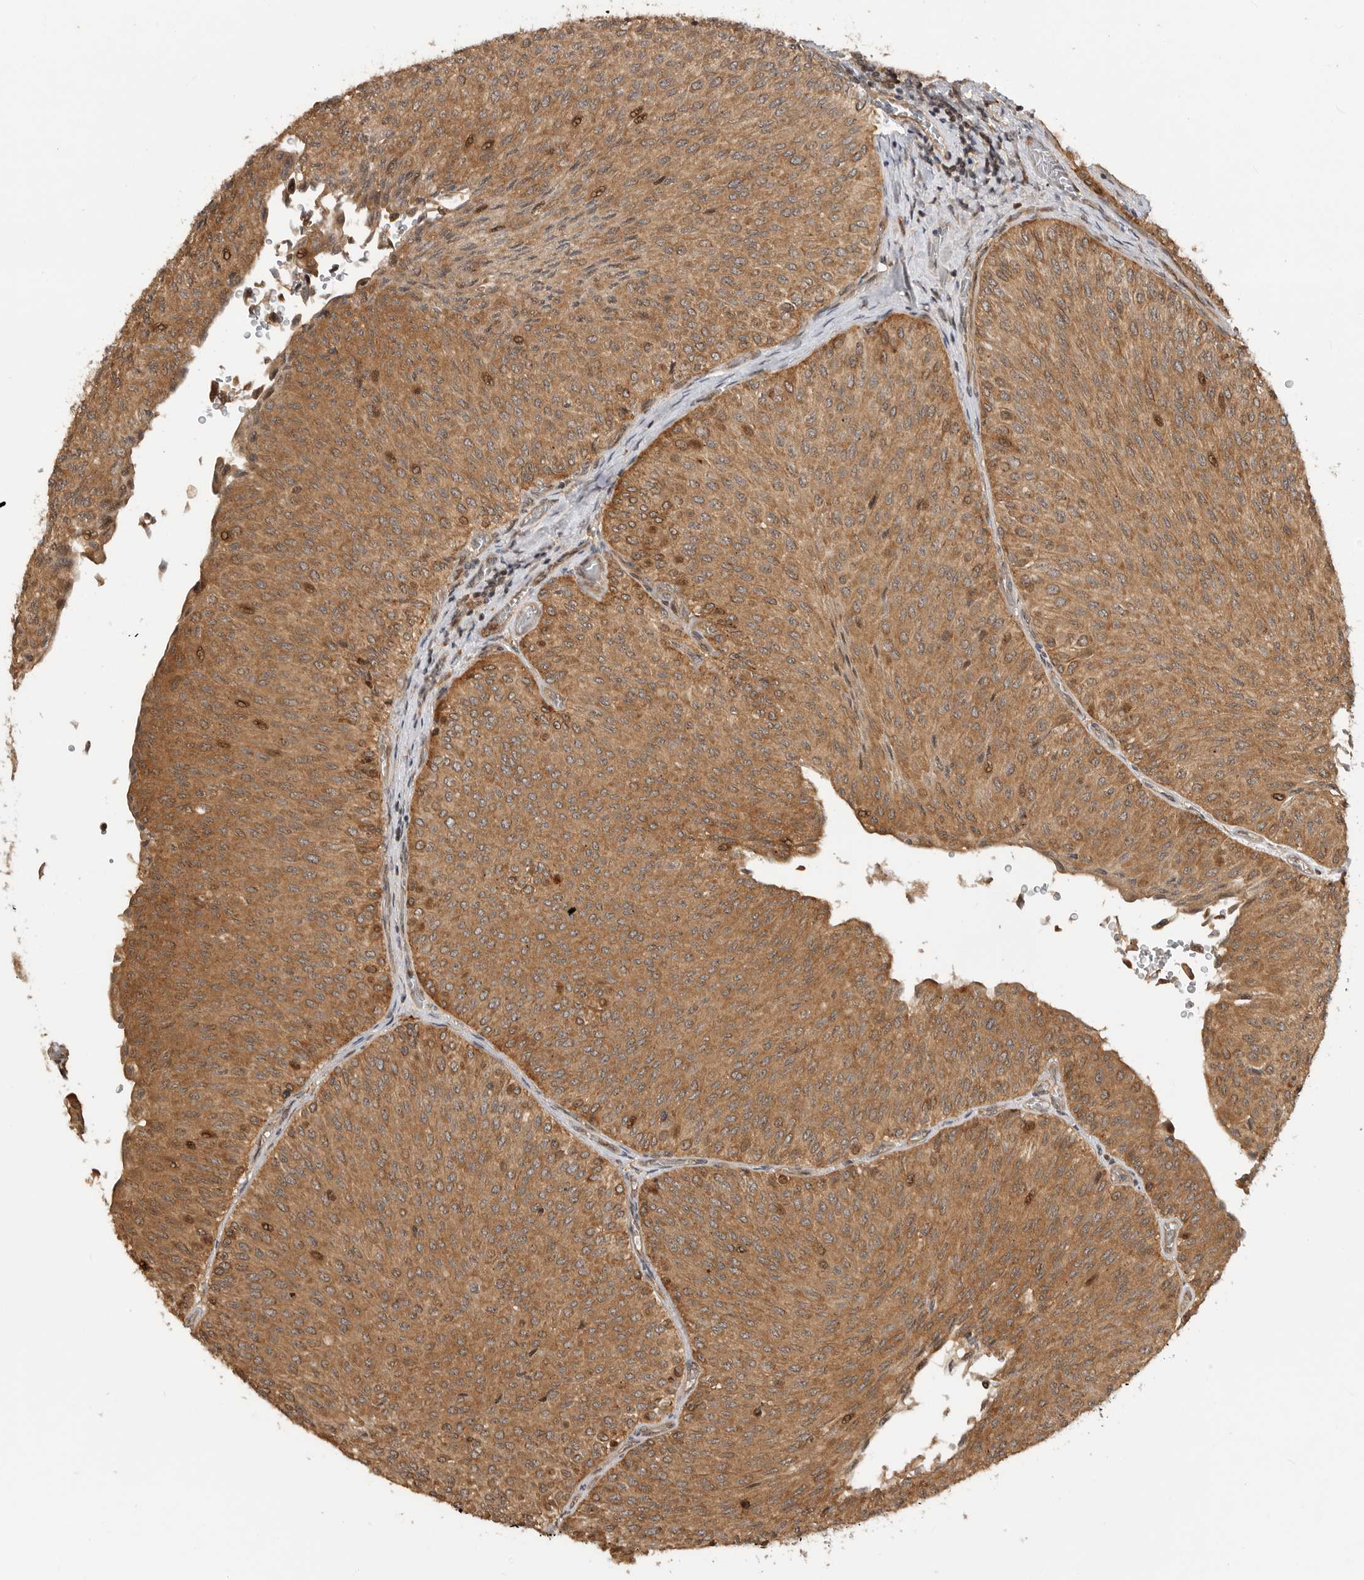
{"staining": {"intensity": "moderate", "quantity": ">75%", "location": "cytoplasmic/membranous,nuclear"}, "tissue": "urothelial cancer", "cell_type": "Tumor cells", "image_type": "cancer", "snomed": [{"axis": "morphology", "description": "Urothelial carcinoma, Low grade"}, {"axis": "topography", "description": "Urinary bladder"}], "caption": "Immunohistochemistry (IHC) of human urothelial carcinoma (low-grade) reveals medium levels of moderate cytoplasmic/membranous and nuclear staining in approximately >75% of tumor cells.", "gene": "ADPRS", "patient": {"sex": "male", "age": 78}}